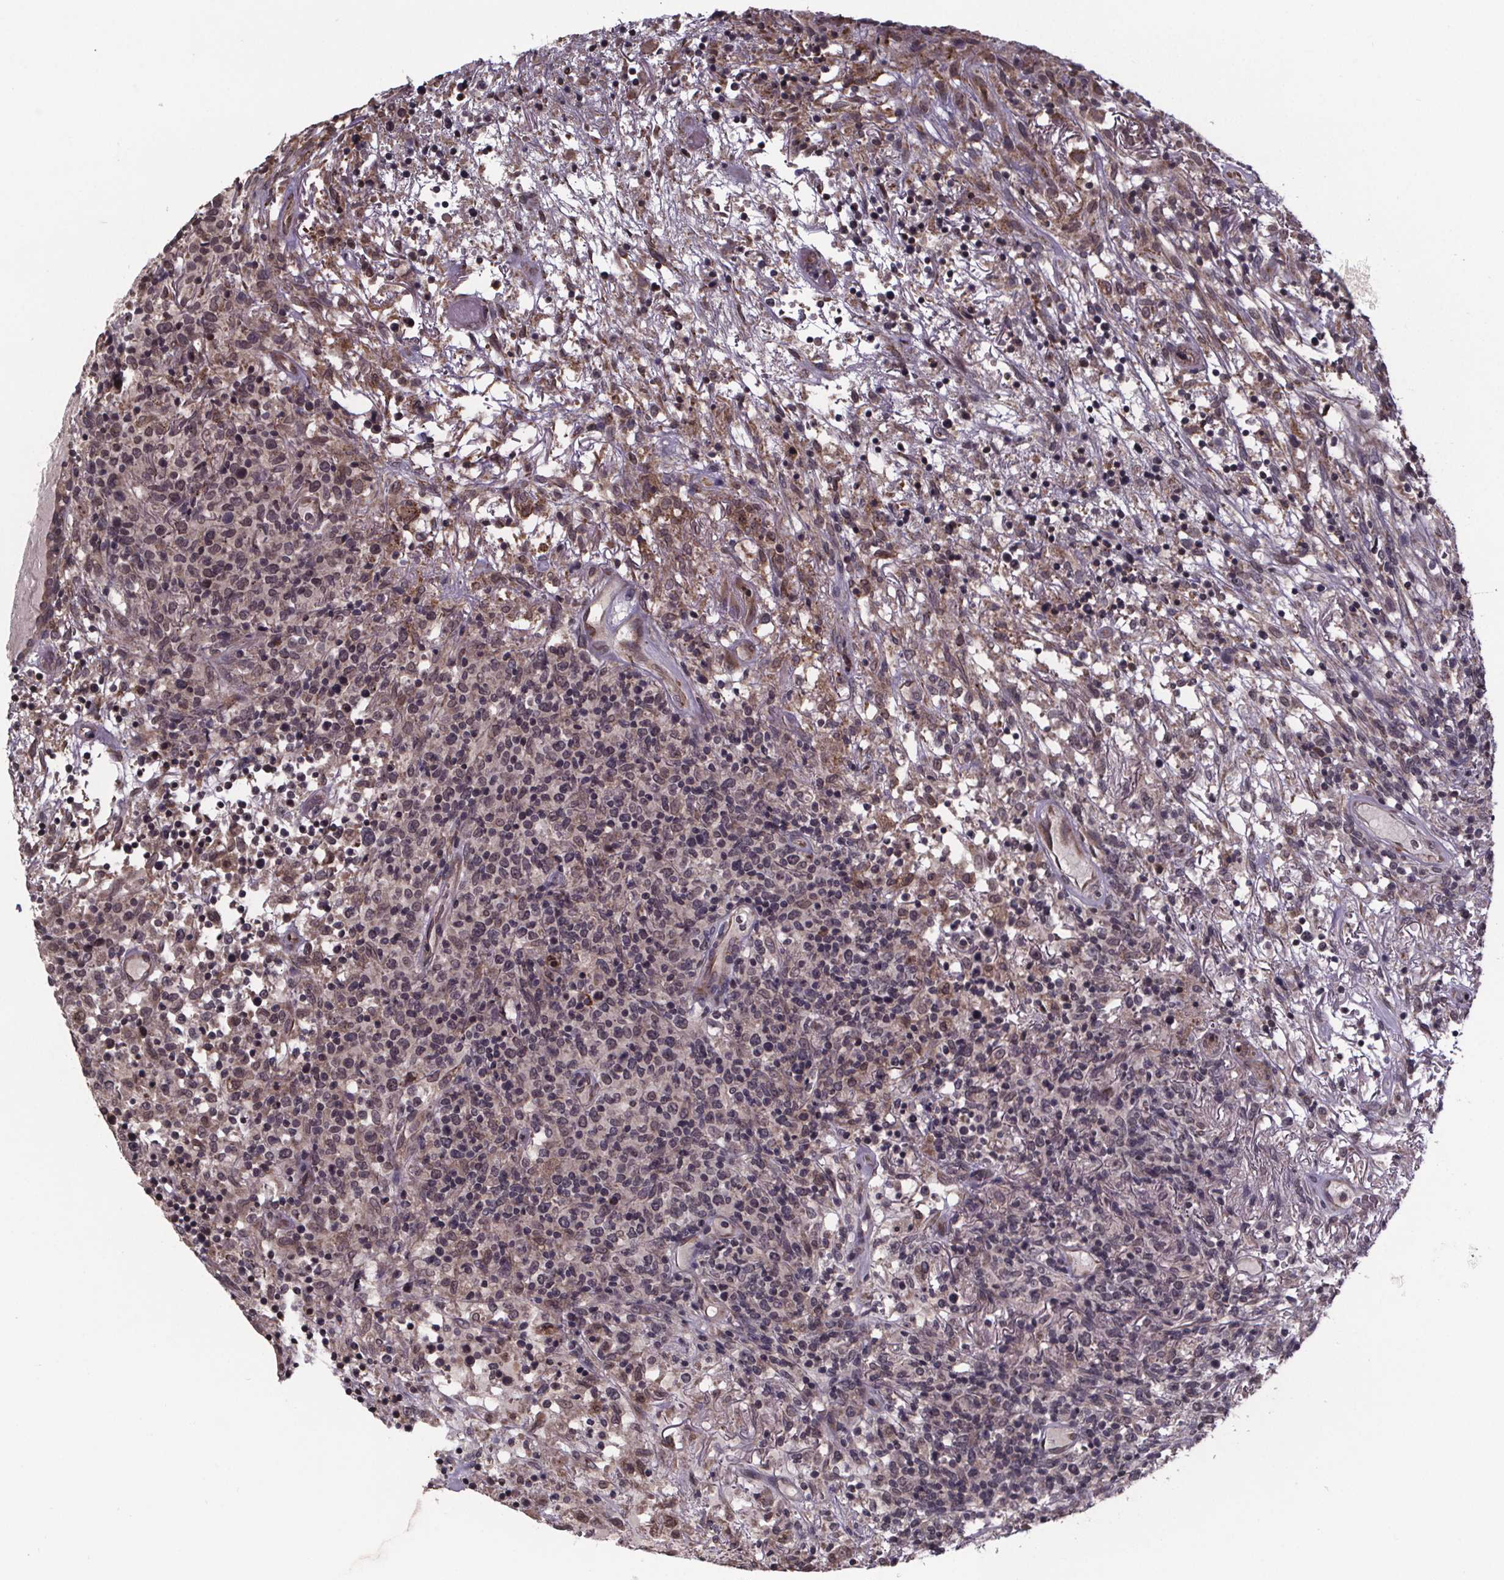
{"staining": {"intensity": "weak", "quantity": ">75%", "location": "cytoplasmic/membranous,nuclear"}, "tissue": "lymphoma", "cell_type": "Tumor cells", "image_type": "cancer", "snomed": [{"axis": "morphology", "description": "Malignant lymphoma, non-Hodgkin's type, High grade"}, {"axis": "topography", "description": "Lung"}], "caption": "Protein expression analysis of malignant lymphoma, non-Hodgkin's type (high-grade) reveals weak cytoplasmic/membranous and nuclear staining in approximately >75% of tumor cells.", "gene": "SAT1", "patient": {"sex": "male", "age": 79}}